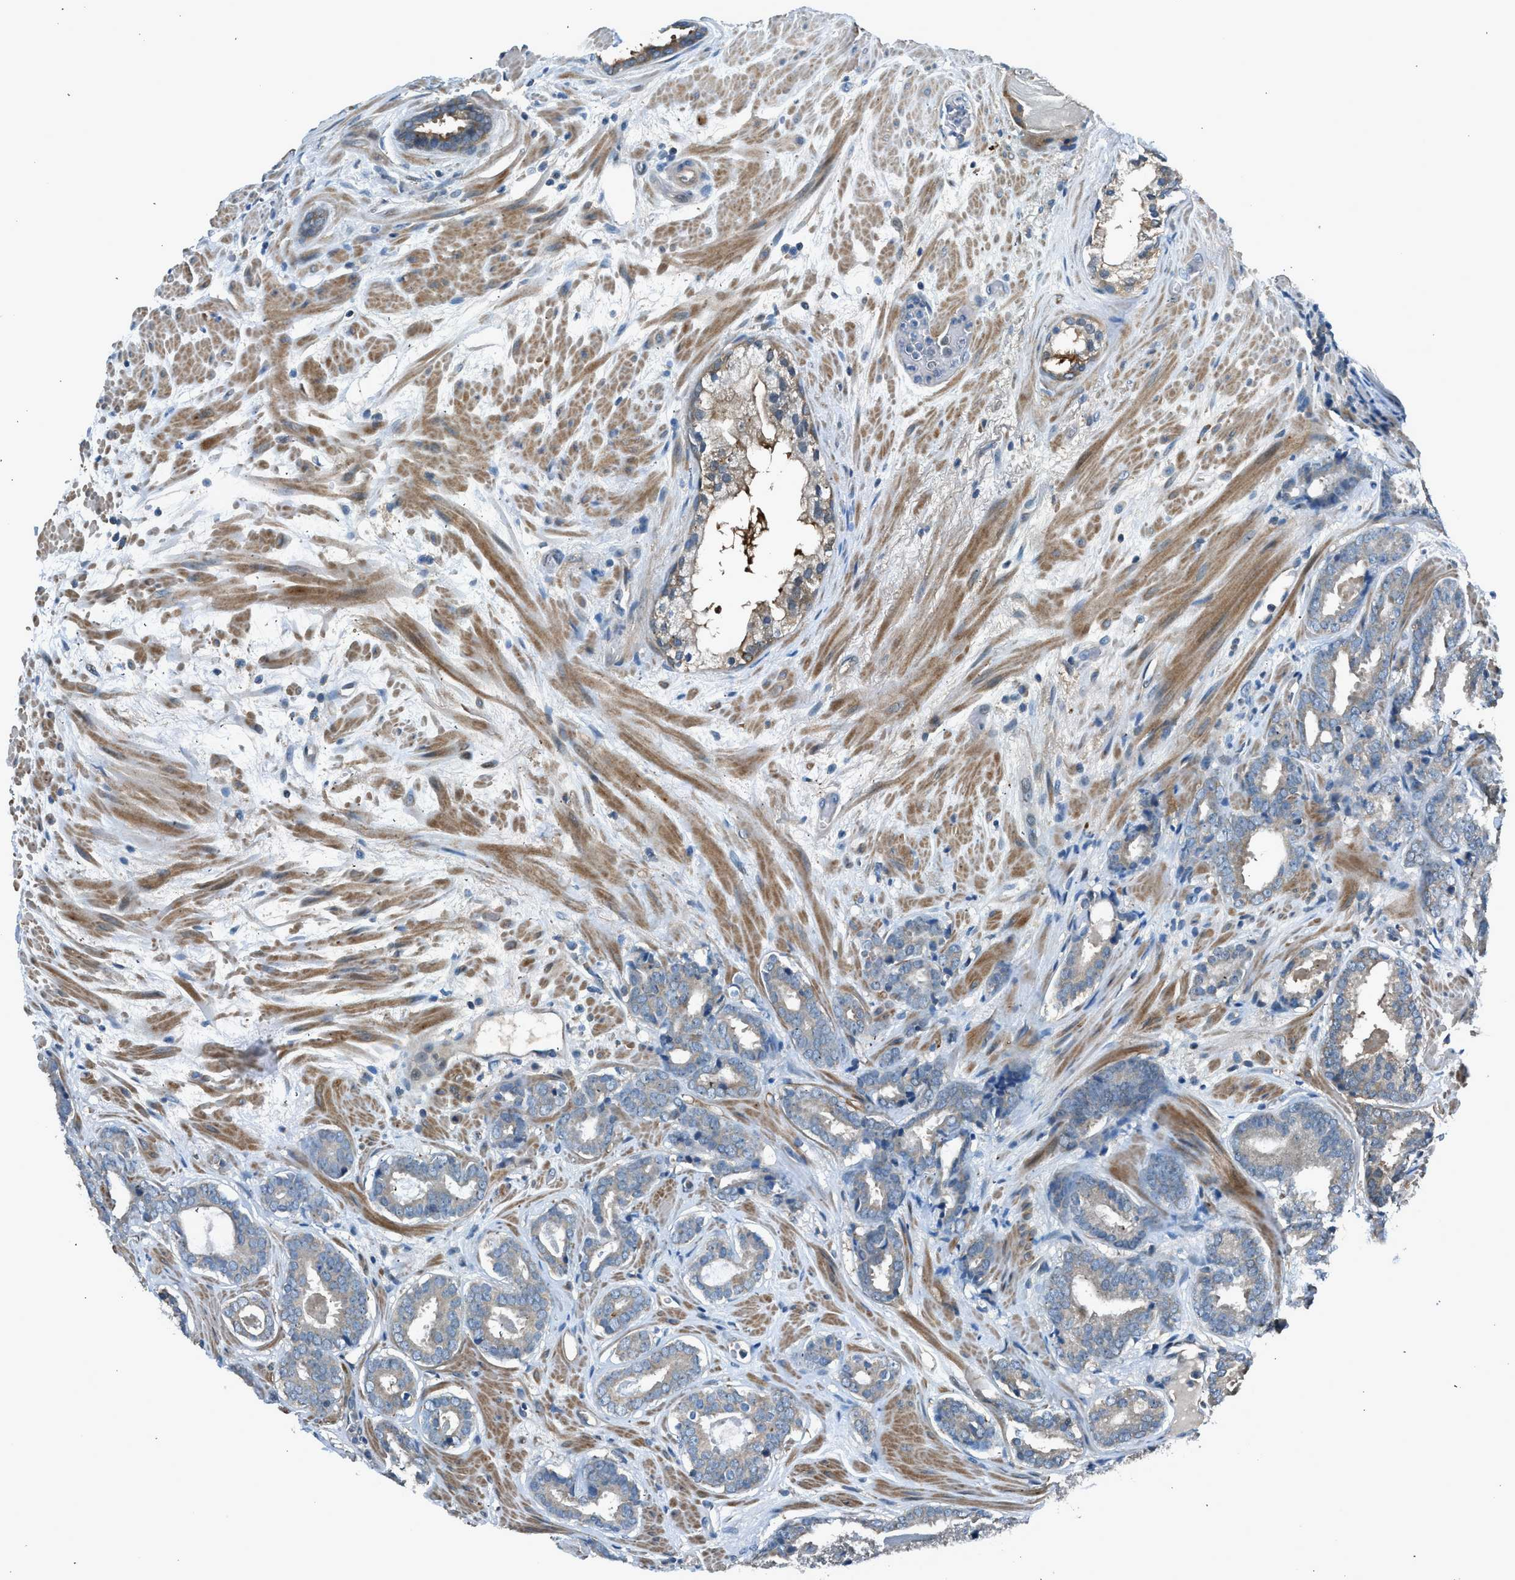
{"staining": {"intensity": "weak", "quantity": ">75%", "location": "cytoplasmic/membranous"}, "tissue": "prostate cancer", "cell_type": "Tumor cells", "image_type": "cancer", "snomed": [{"axis": "morphology", "description": "Adenocarcinoma, Low grade"}, {"axis": "topography", "description": "Prostate"}], "caption": "Immunohistochemical staining of human prostate cancer (low-grade adenocarcinoma) reveals low levels of weak cytoplasmic/membranous protein expression in approximately >75% of tumor cells. (DAB (3,3'-diaminobenzidine) IHC with brightfield microscopy, high magnification).", "gene": "LMLN", "patient": {"sex": "male", "age": 69}}